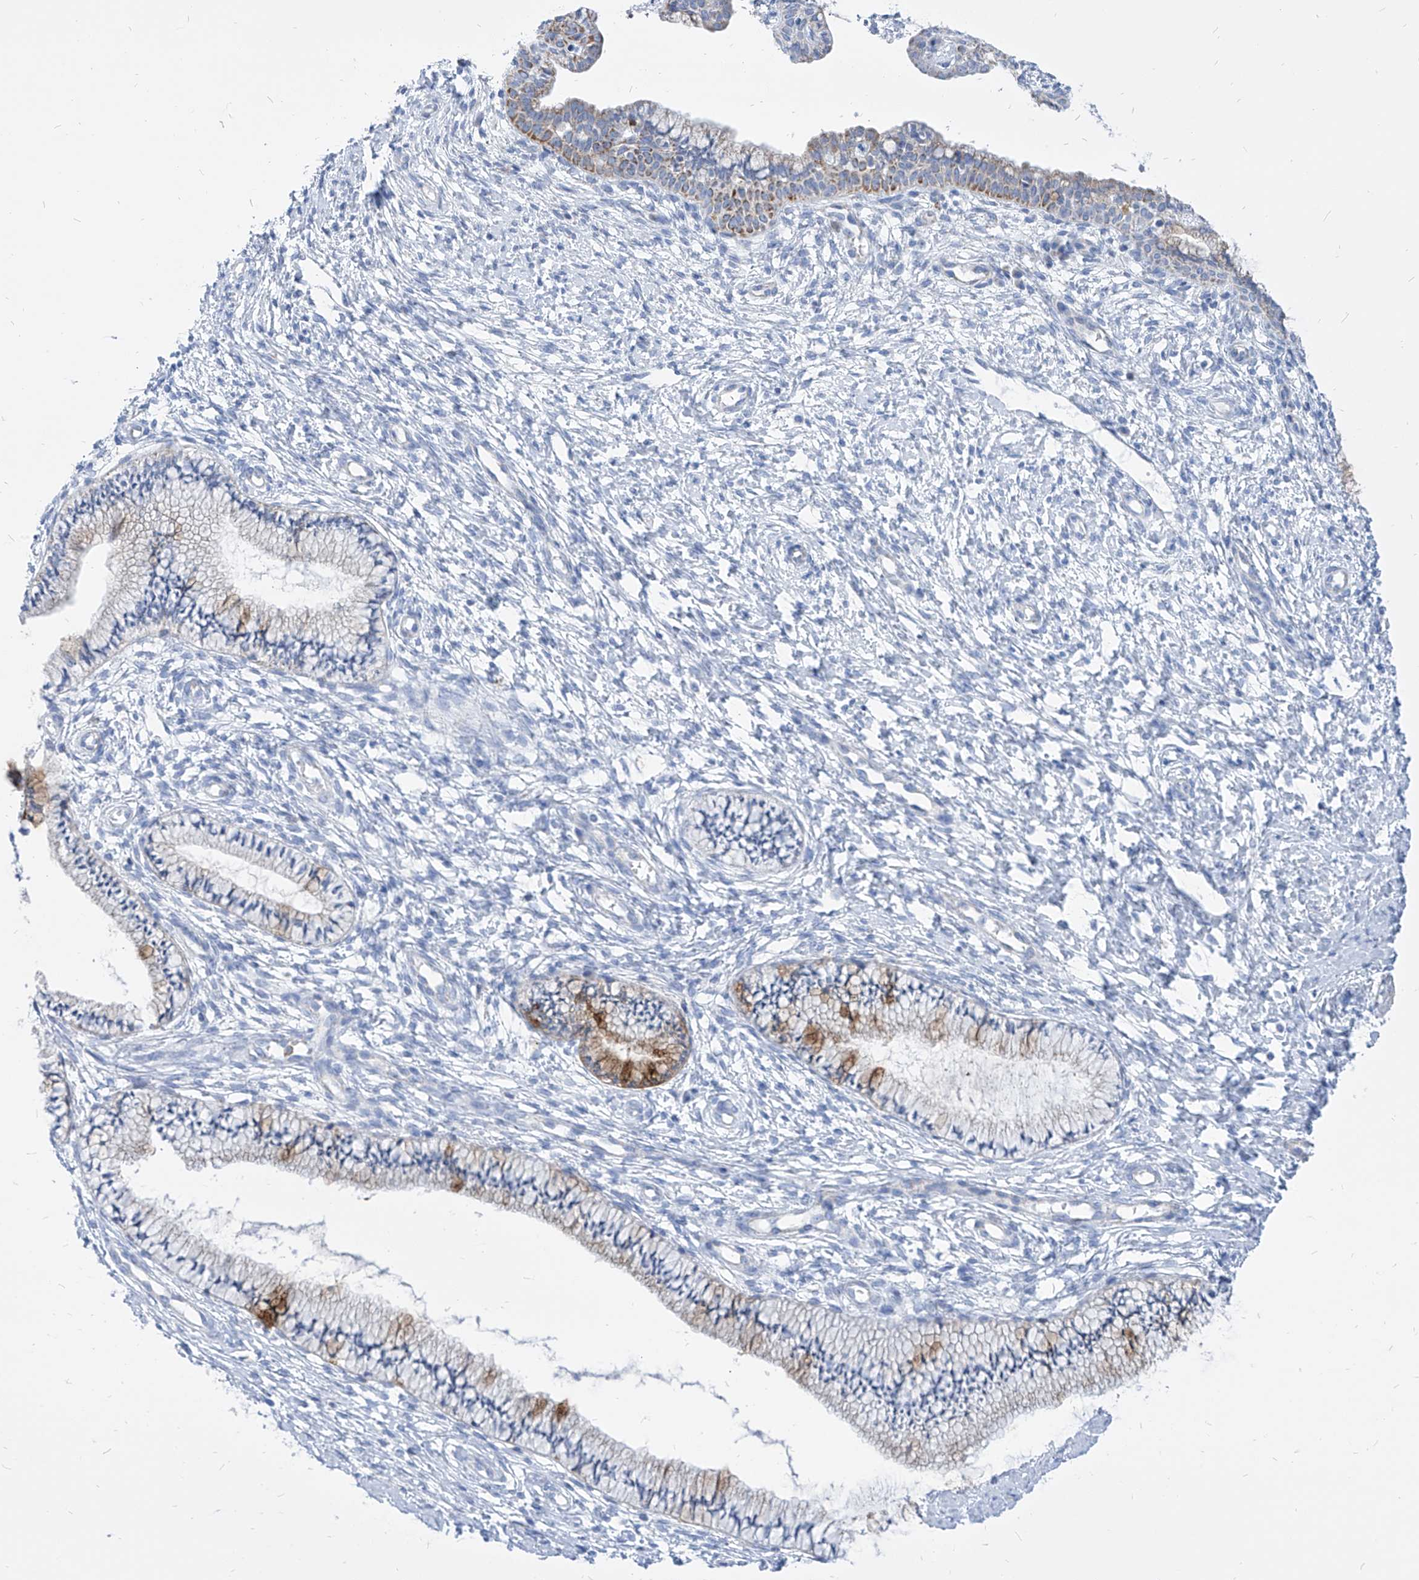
{"staining": {"intensity": "moderate", "quantity": "25%-75%", "location": "cytoplasmic/membranous"}, "tissue": "cervix", "cell_type": "Glandular cells", "image_type": "normal", "snomed": [{"axis": "morphology", "description": "Normal tissue, NOS"}, {"axis": "topography", "description": "Cervix"}], "caption": "Immunohistochemistry (IHC) photomicrograph of benign cervix: human cervix stained using immunohistochemistry demonstrates medium levels of moderate protein expression localized specifically in the cytoplasmic/membranous of glandular cells, appearing as a cytoplasmic/membranous brown color.", "gene": "COQ3", "patient": {"sex": "female", "age": 36}}